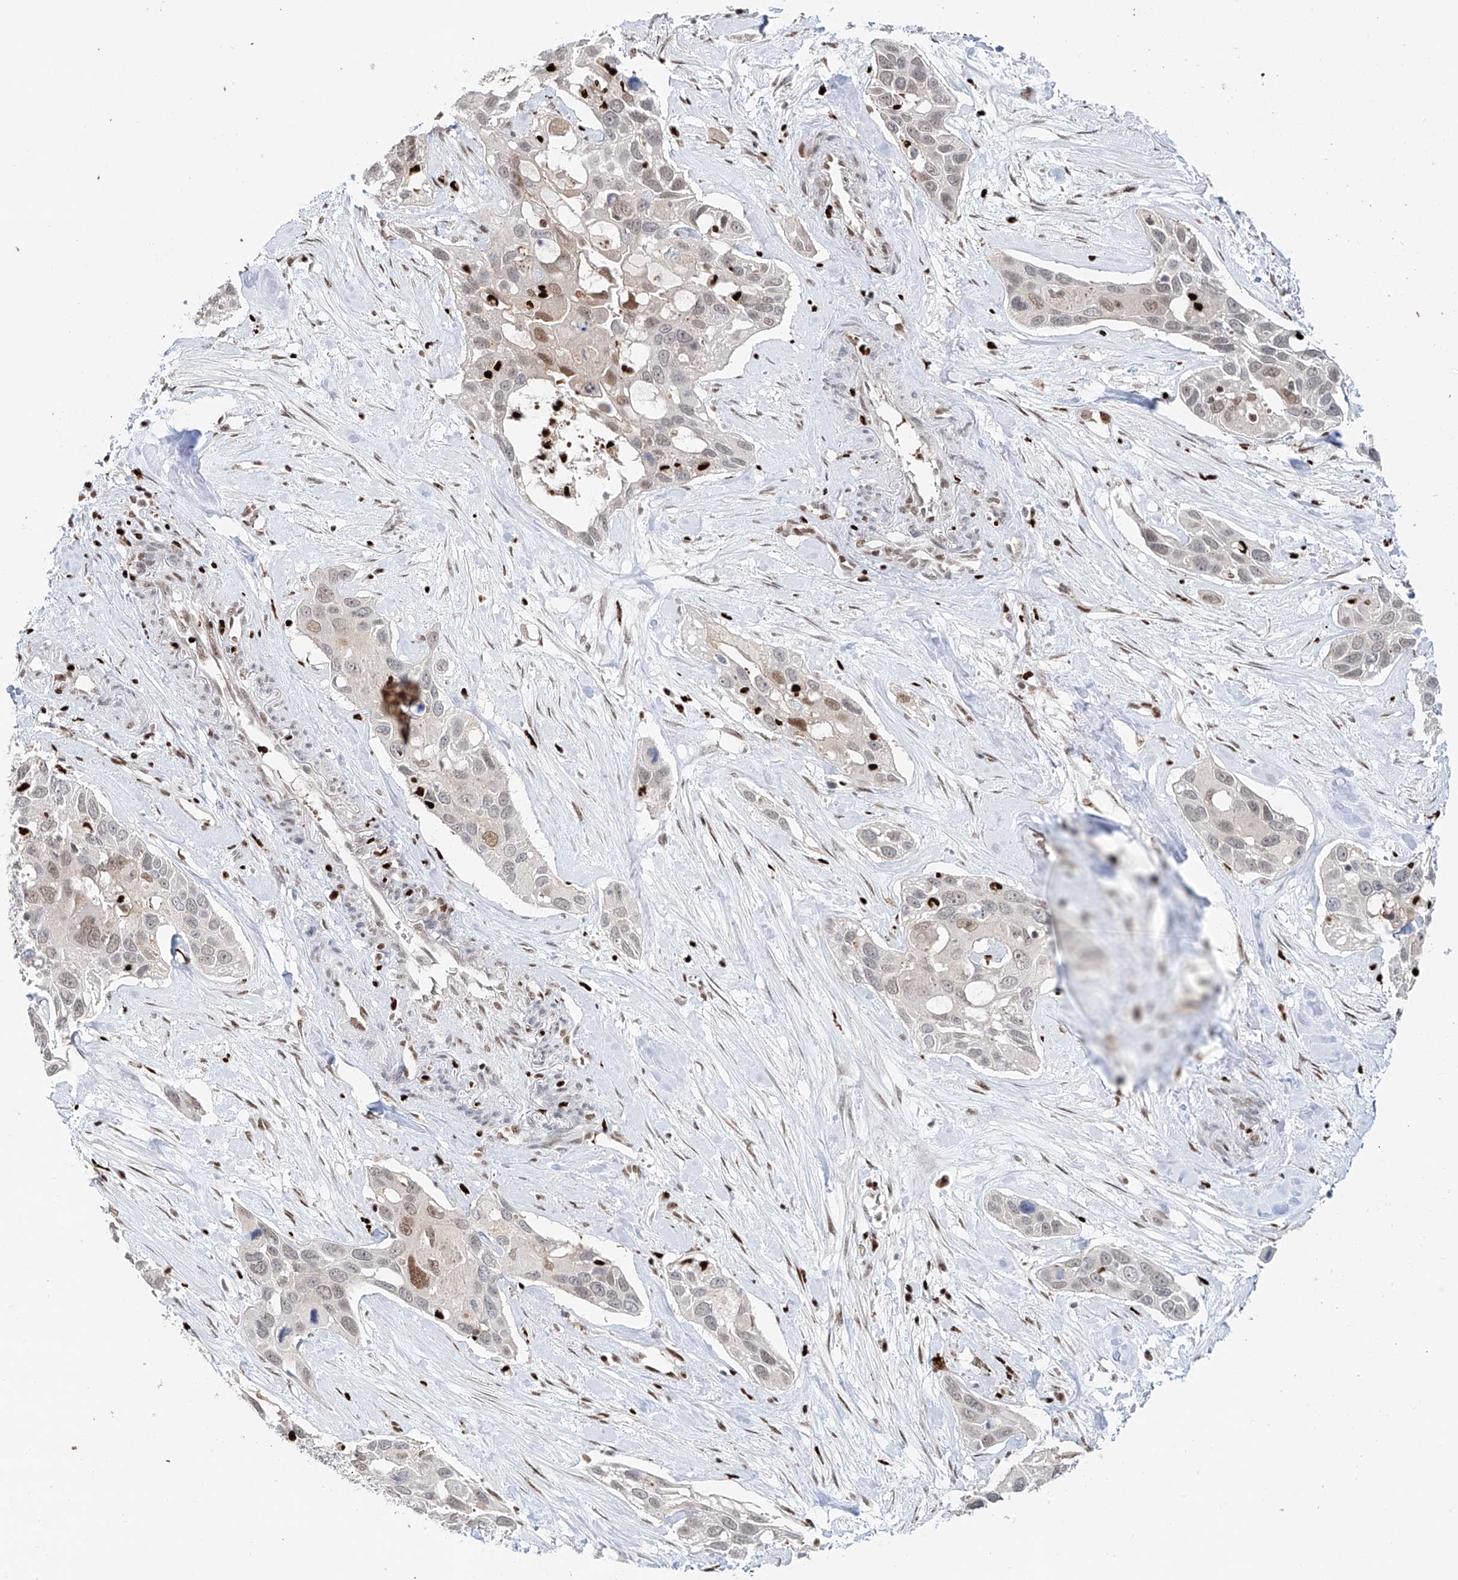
{"staining": {"intensity": "weak", "quantity": "25%-75%", "location": "nuclear"}, "tissue": "pancreatic cancer", "cell_type": "Tumor cells", "image_type": "cancer", "snomed": [{"axis": "morphology", "description": "Adenocarcinoma, NOS"}, {"axis": "topography", "description": "Pancreas"}], "caption": "Immunohistochemistry staining of adenocarcinoma (pancreatic), which demonstrates low levels of weak nuclear positivity in about 25%-75% of tumor cells indicating weak nuclear protein expression. The staining was performed using DAB (brown) for protein detection and nuclei were counterstained in hematoxylin (blue).", "gene": "DZIP1L", "patient": {"sex": "female", "age": 60}}